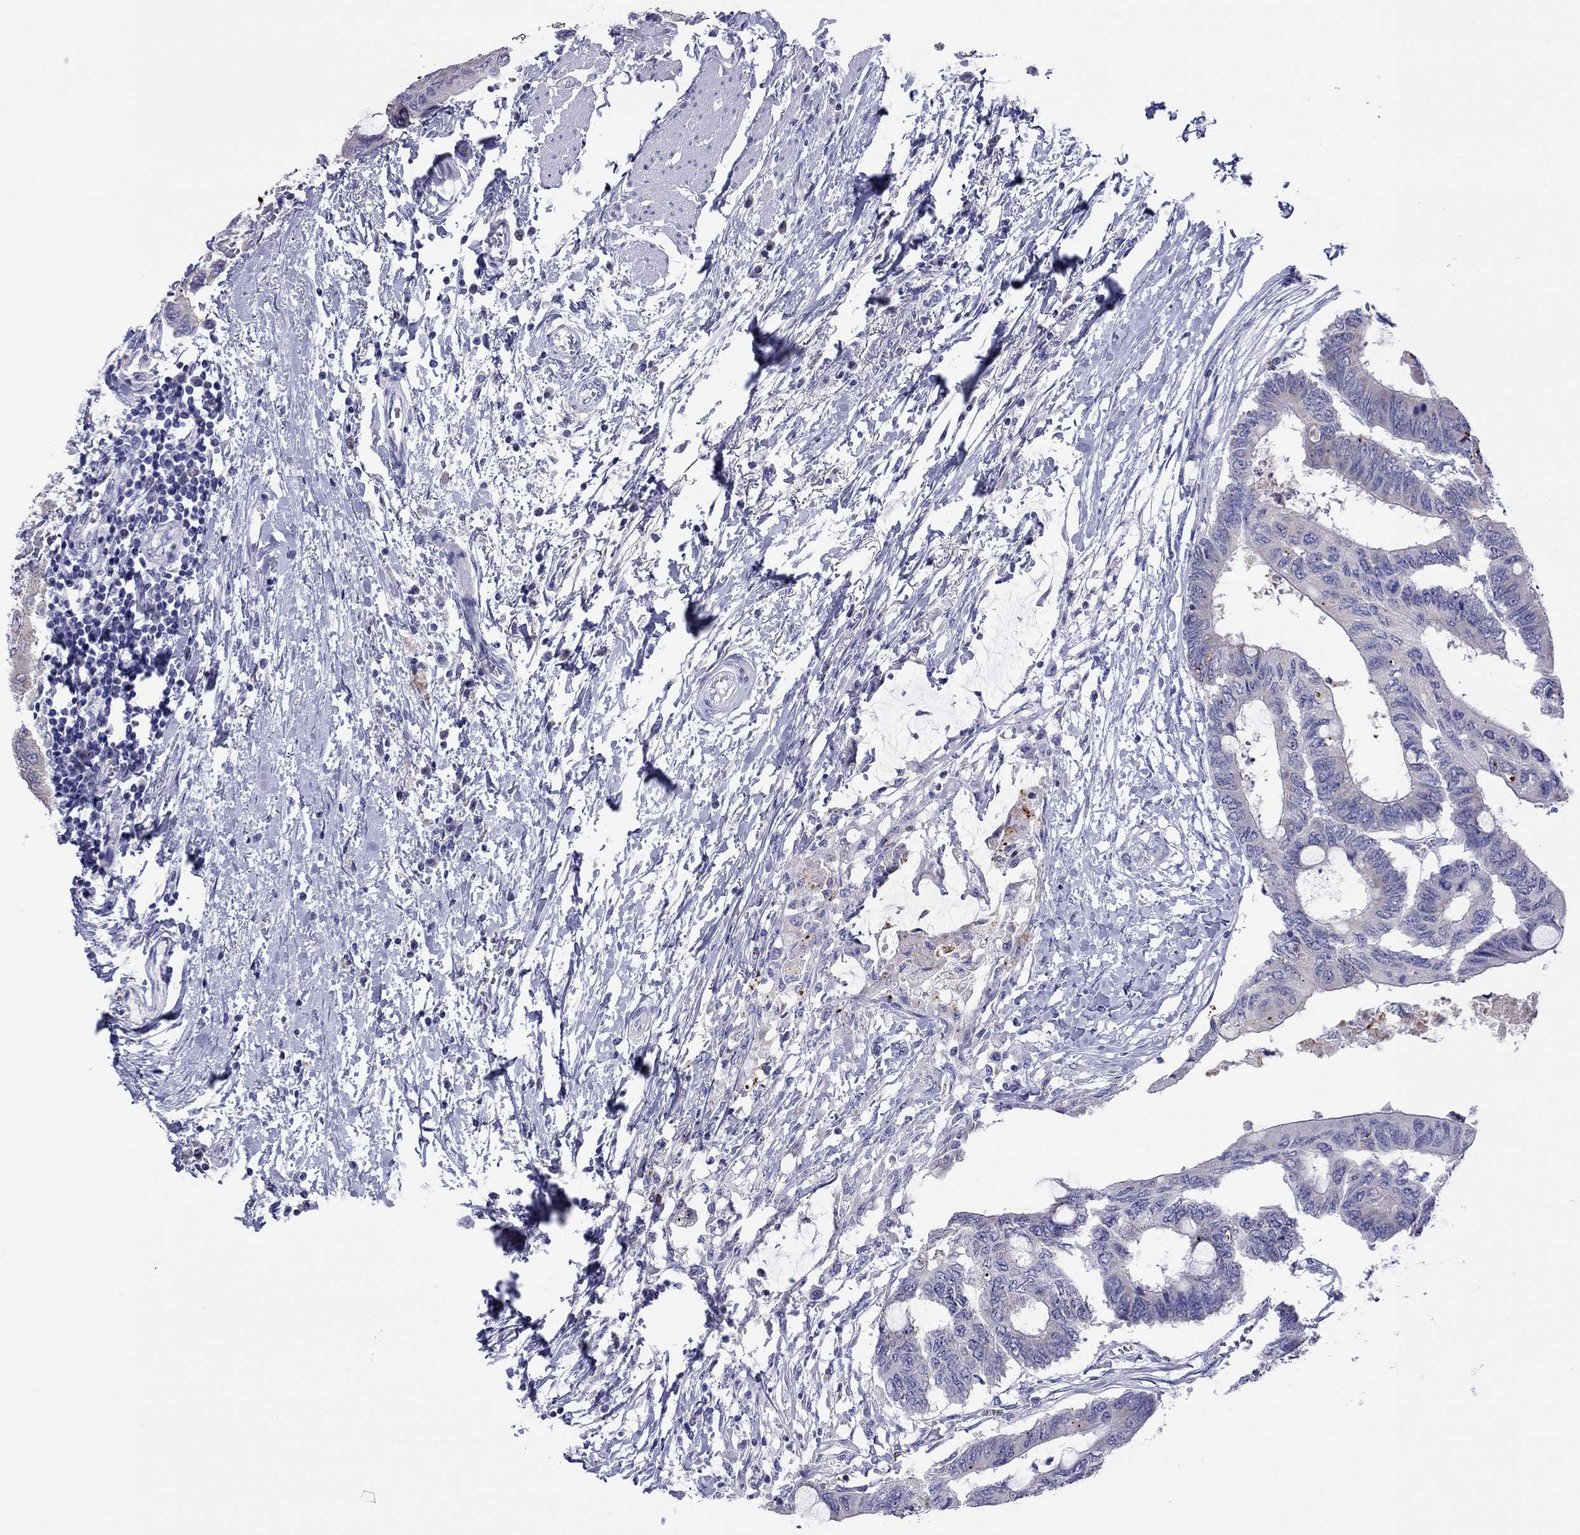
{"staining": {"intensity": "negative", "quantity": "none", "location": "none"}, "tissue": "colorectal cancer", "cell_type": "Tumor cells", "image_type": "cancer", "snomed": [{"axis": "morphology", "description": "Normal tissue, NOS"}, {"axis": "morphology", "description": "Adenocarcinoma, NOS"}, {"axis": "topography", "description": "Rectum"}, {"axis": "topography", "description": "Peripheral nerve tissue"}], "caption": "IHC photomicrograph of colorectal cancer stained for a protein (brown), which shows no expression in tumor cells.", "gene": "COL9A1", "patient": {"sex": "male", "age": 92}}